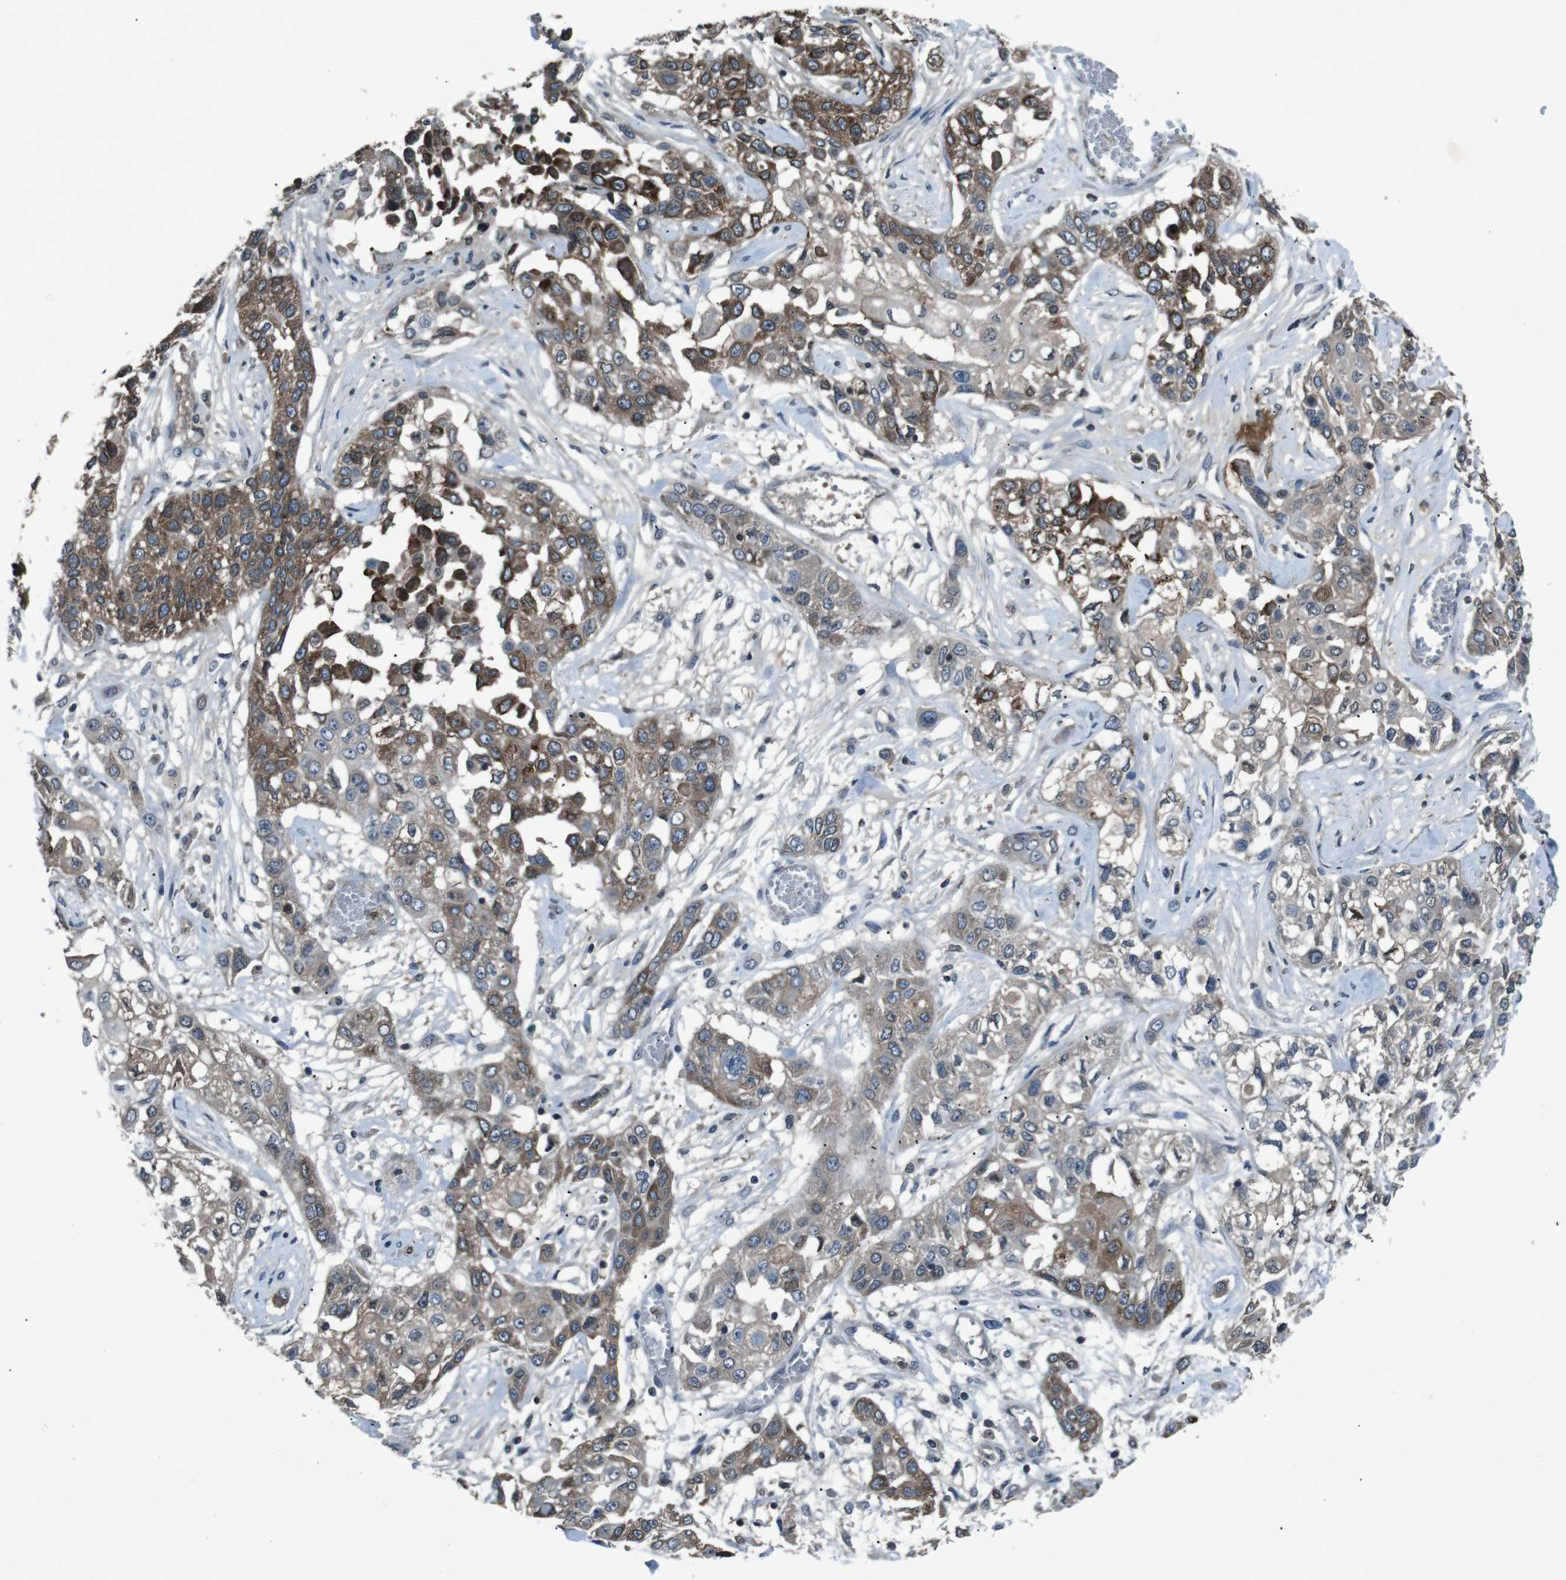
{"staining": {"intensity": "weak", "quantity": ">75%", "location": "cytoplasmic/membranous"}, "tissue": "lung cancer", "cell_type": "Tumor cells", "image_type": "cancer", "snomed": [{"axis": "morphology", "description": "Squamous cell carcinoma, NOS"}, {"axis": "topography", "description": "Lung"}], "caption": "This photomicrograph shows immunohistochemistry (IHC) staining of human lung cancer, with low weak cytoplasmic/membranous staining in approximately >75% of tumor cells.", "gene": "UGT1A6", "patient": {"sex": "male", "age": 71}}